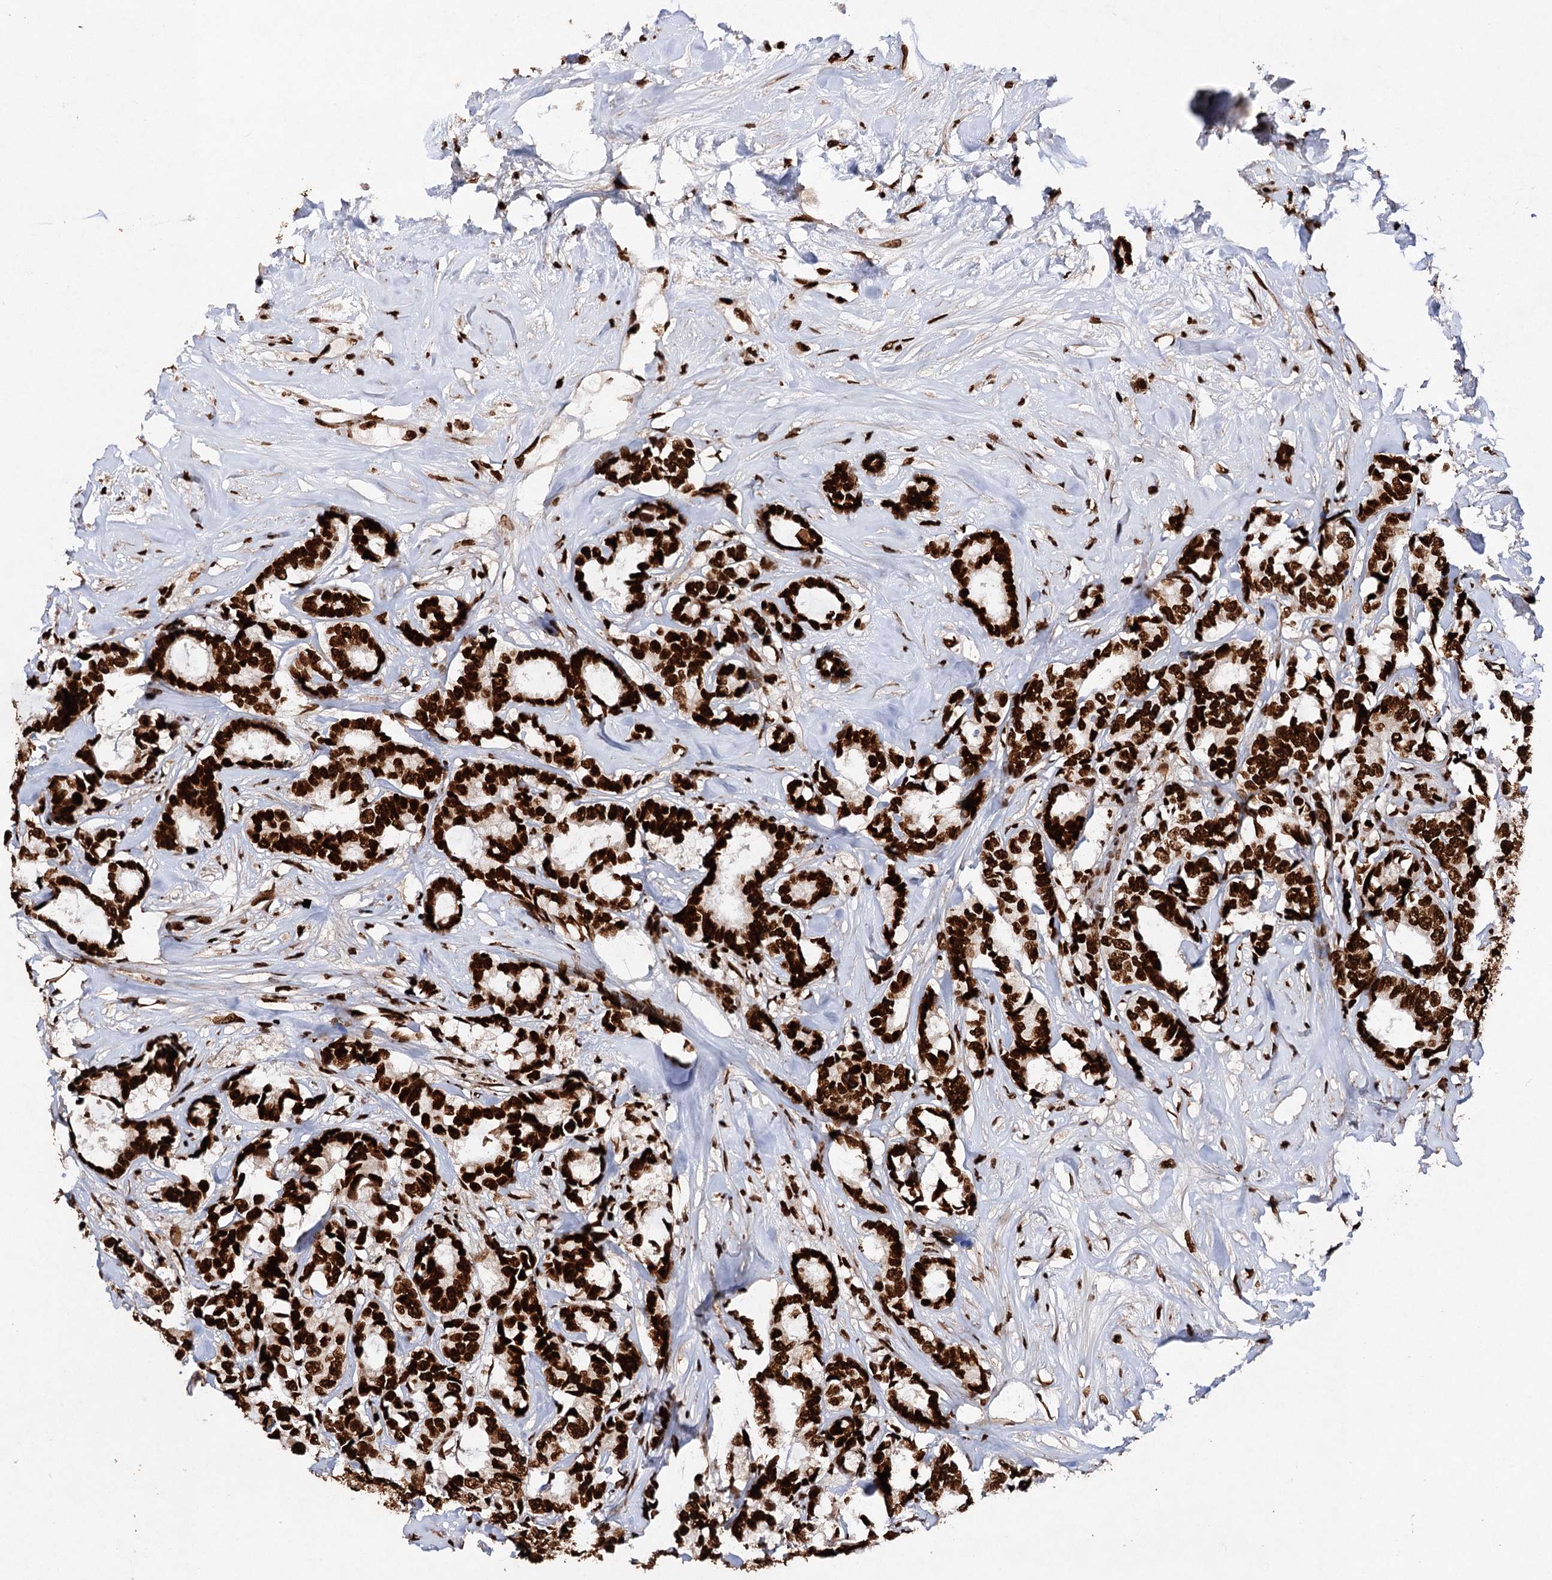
{"staining": {"intensity": "strong", "quantity": ">75%", "location": "nuclear"}, "tissue": "breast cancer", "cell_type": "Tumor cells", "image_type": "cancer", "snomed": [{"axis": "morphology", "description": "Duct carcinoma"}, {"axis": "topography", "description": "Breast"}], "caption": "IHC histopathology image of human breast cancer (intraductal carcinoma) stained for a protein (brown), which shows high levels of strong nuclear positivity in about >75% of tumor cells.", "gene": "MATR3", "patient": {"sex": "female", "age": 87}}